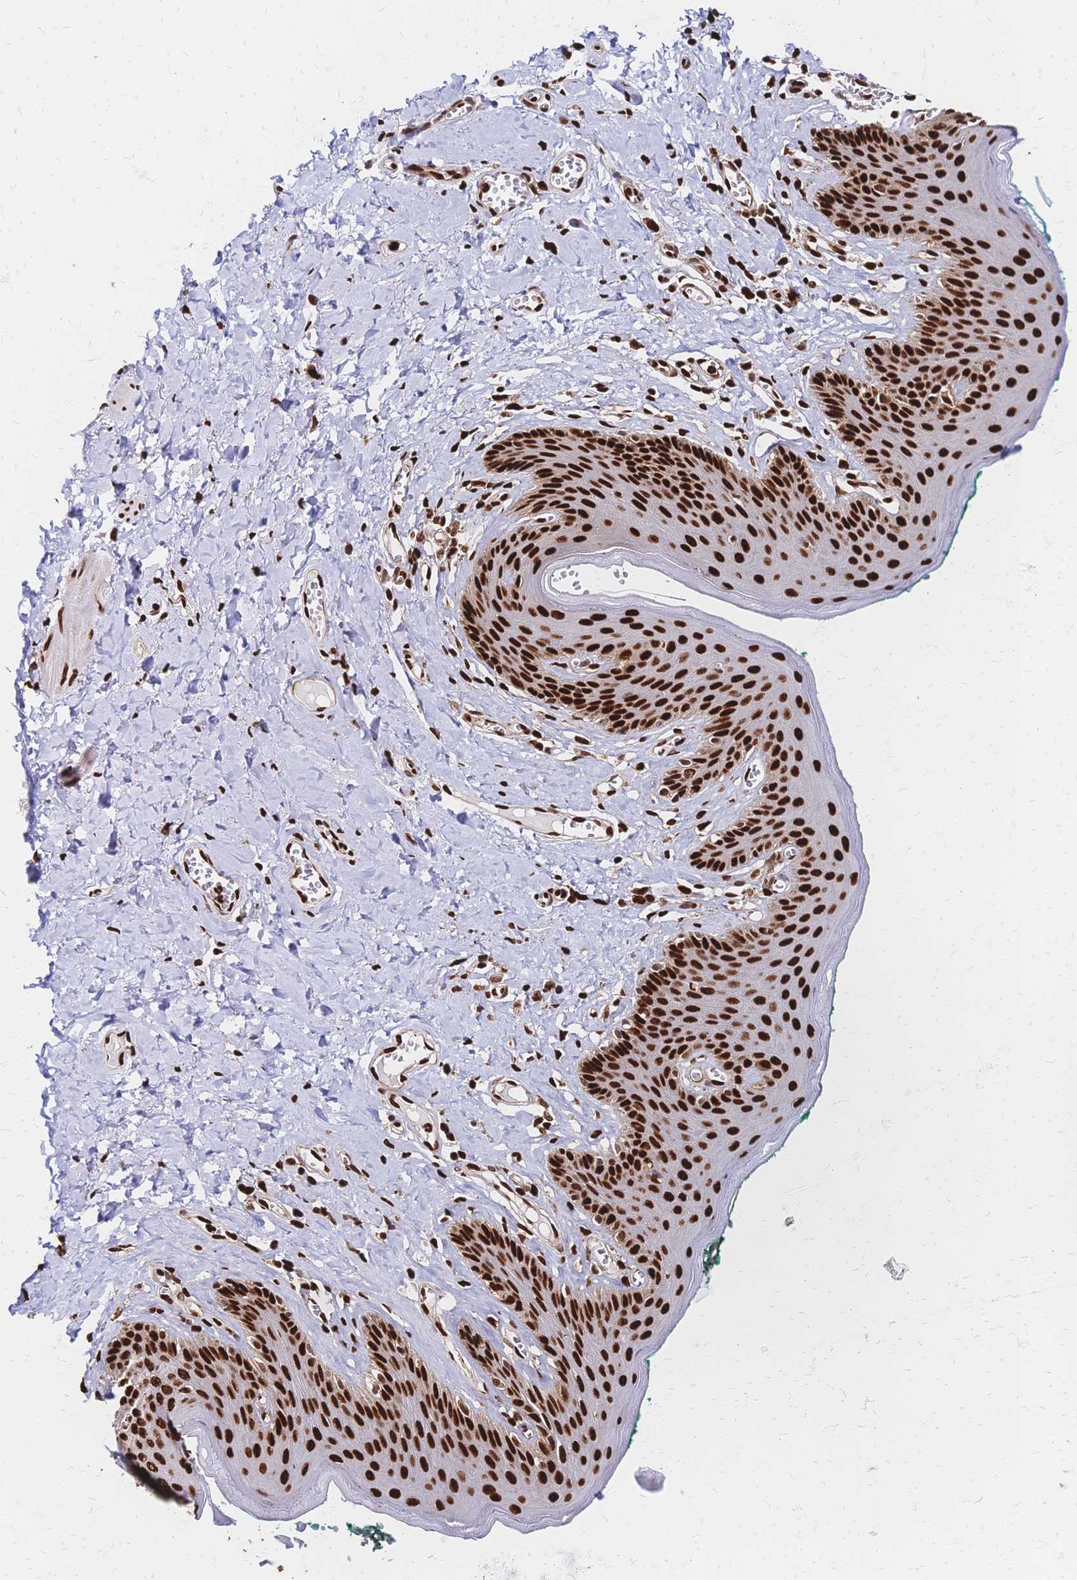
{"staining": {"intensity": "strong", "quantity": ">75%", "location": "nuclear"}, "tissue": "skin", "cell_type": "Epidermal cells", "image_type": "normal", "snomed": [{"axis": "morphology", "description": "Normal tissue, NOS"}, {"axis": "topography", "description": "Vulva"}, {"axis": "topography", "description": "Peripheral nerve tissue"}], "caption": "This is a photomicrograph of immunohistochemistry staining of normal skin, which shows strong expression in the nuclear of epidermal cells.", "gene": "HDGF", "patient": {"sex": "female", "age": 66}}